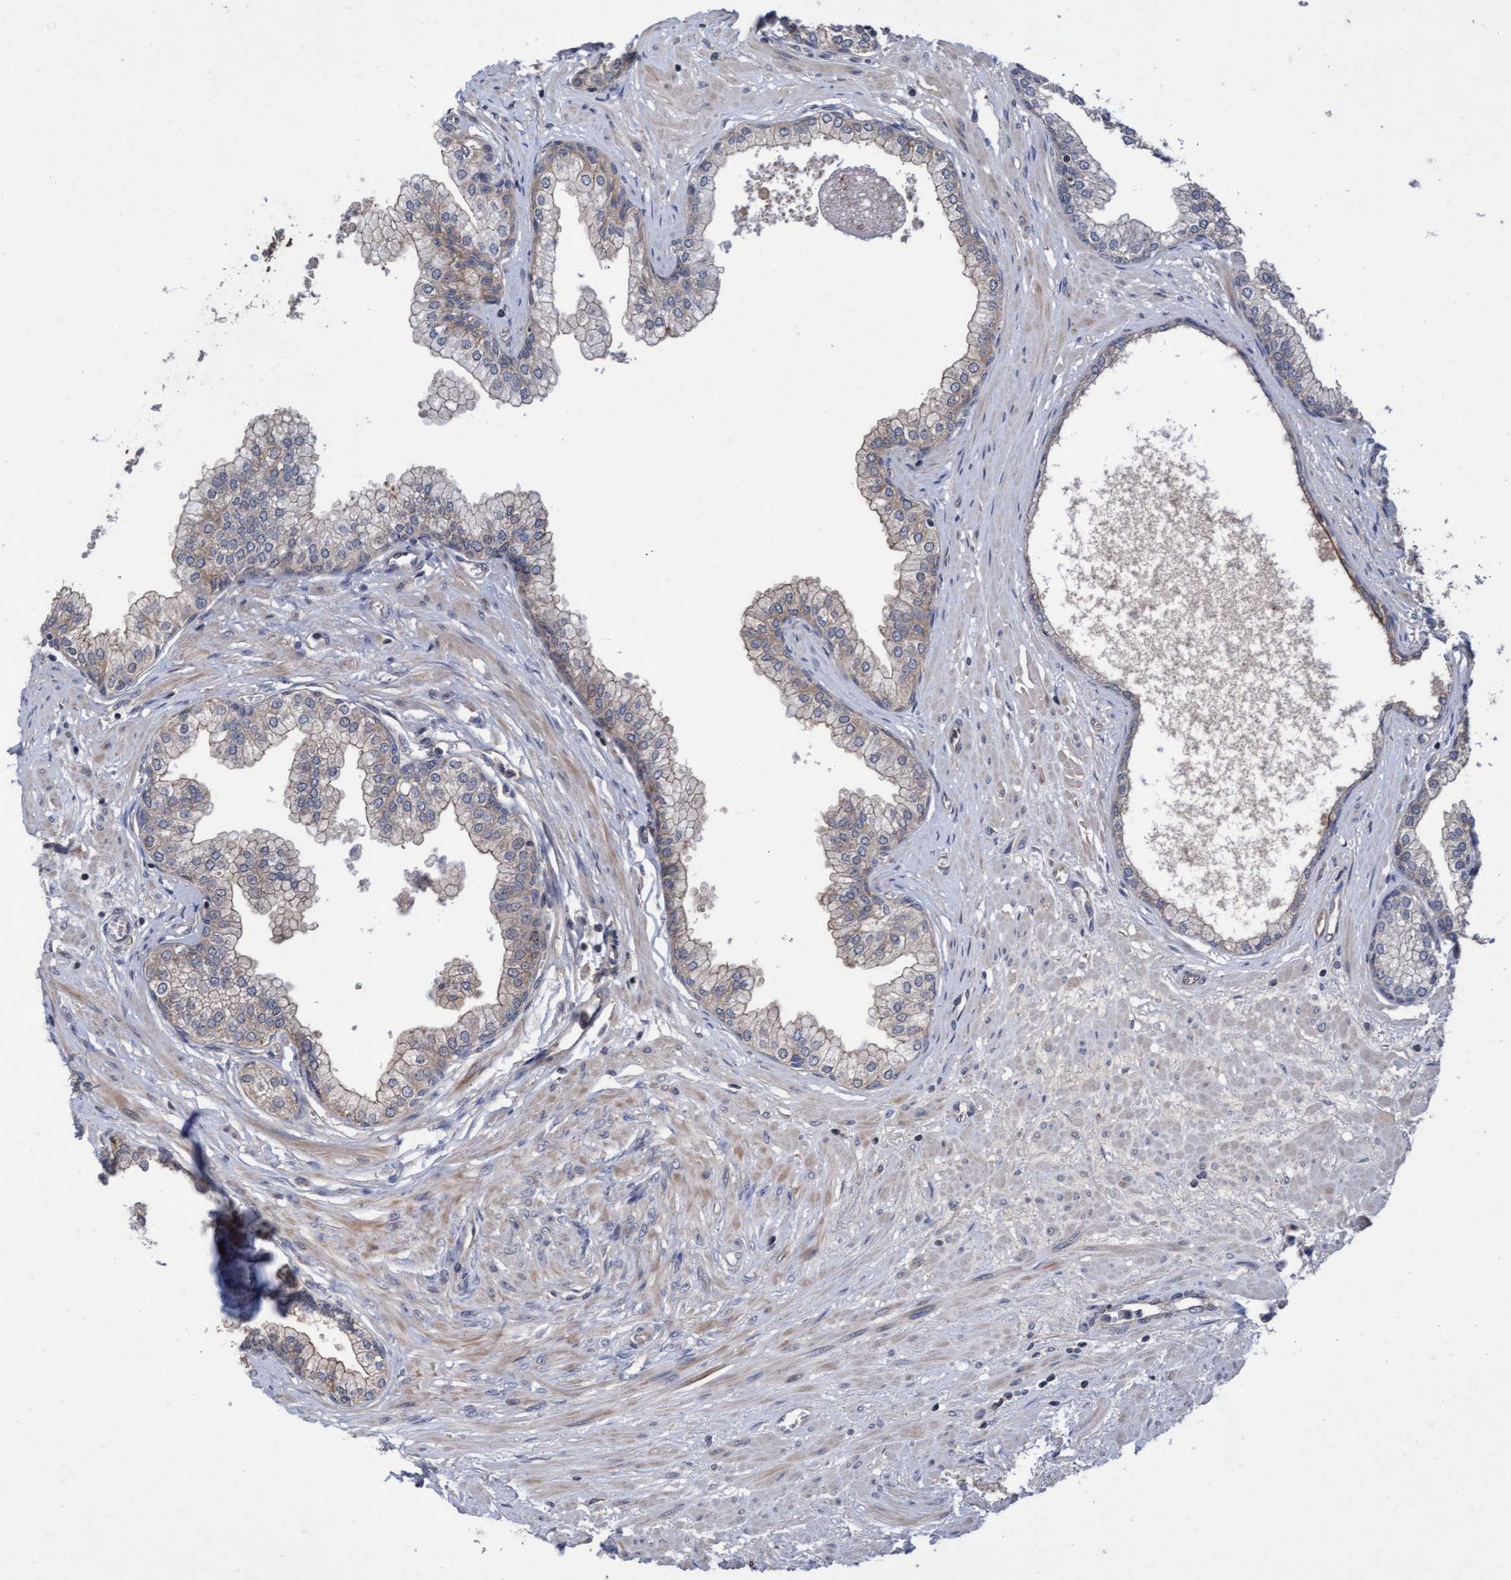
{"staining": {"intensity": "moderate", "quantity": "<25%", "location": "cytoplasmic/membranous"}, "tissue": "prostate", "cell_type": "Glandular cells", "image_type": "normal", "snomed": [{"axis": "morphology", "description": "Normal tissue, NOS"}, {"axis": "morphology", "description": "Urothelial carcinoma, Low grade"}, {"axis": "topography", "description": "Urinary bladder"}, {"axis": "topography", "description": "Prostate"}], "caption": "Prostate stained with immunohistochemistry reveals moderate cytoplasmic/membranous expression in approximately <25% of glandular cells.", "gene": "COBL", "patient": {"sex": "male", "age": 60}}